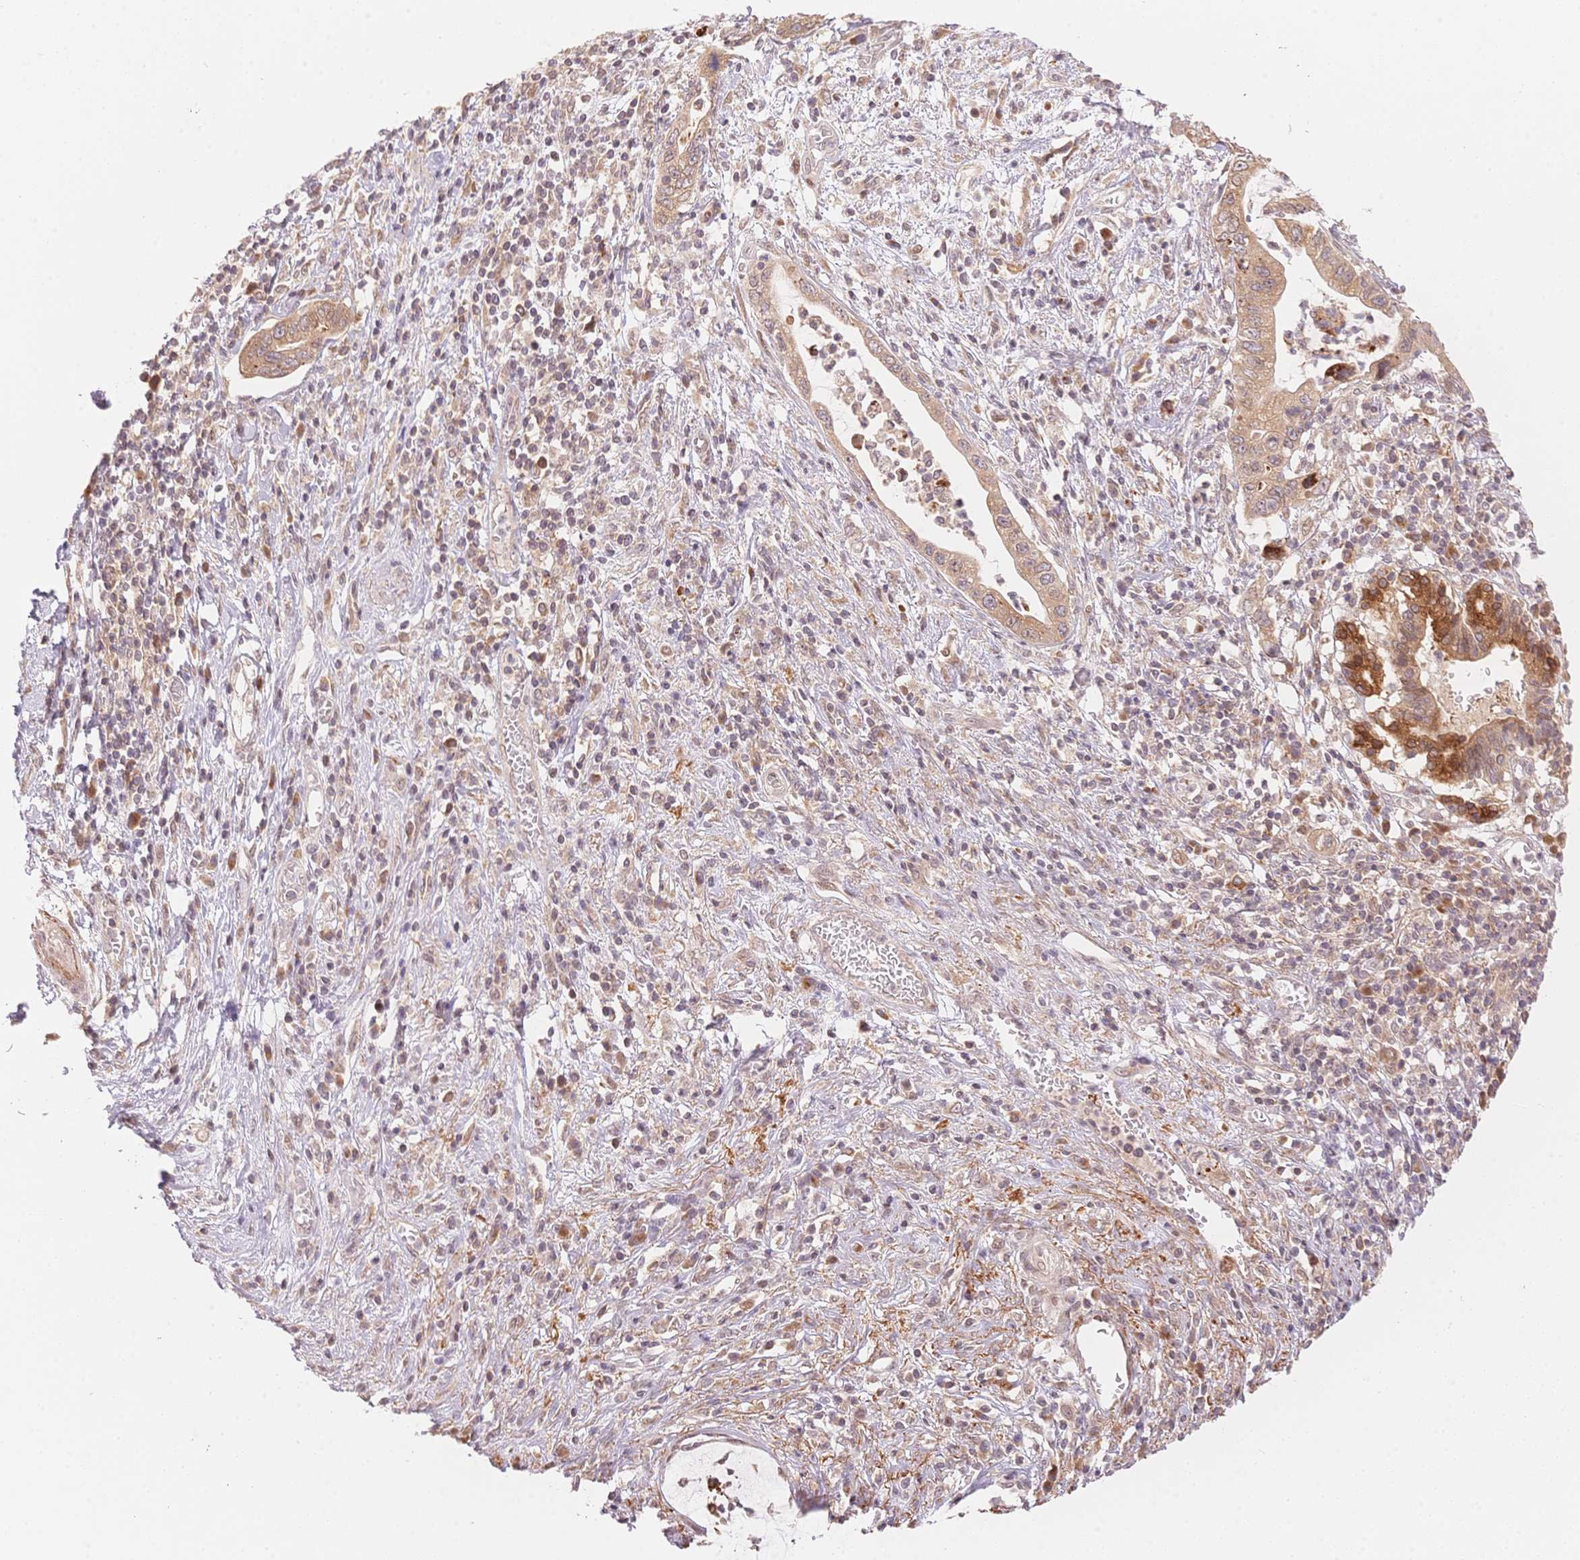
{"staining": {"intensity": "weak", "quantity": ">75%", "location": "cytoplasmic/membranous"}, "tissue": "pancreatic cancer", "cell_type": "Tumor cells", "image_type": "cancer", "snomed": [{"axis": "morphology", "description": "Adenocarcinoma, NOS"}, {"axis": "topography", "description": "Pancreas"}], "caption": "DAB (3,3'-diaminobenzidine) immunohistochemical staining of pancreatic cancer demonstrates weak cytoplasmic/membranous protein staining in approximately >75% of tumor cells. (Stains: DAB (3,3'-diaminobenzidine) in brown, nuclei in blue, Microscopy: brightfield microscopy at high magnification).", "gene": "STK39", "patient": {"sex": "female", "age": 72}}